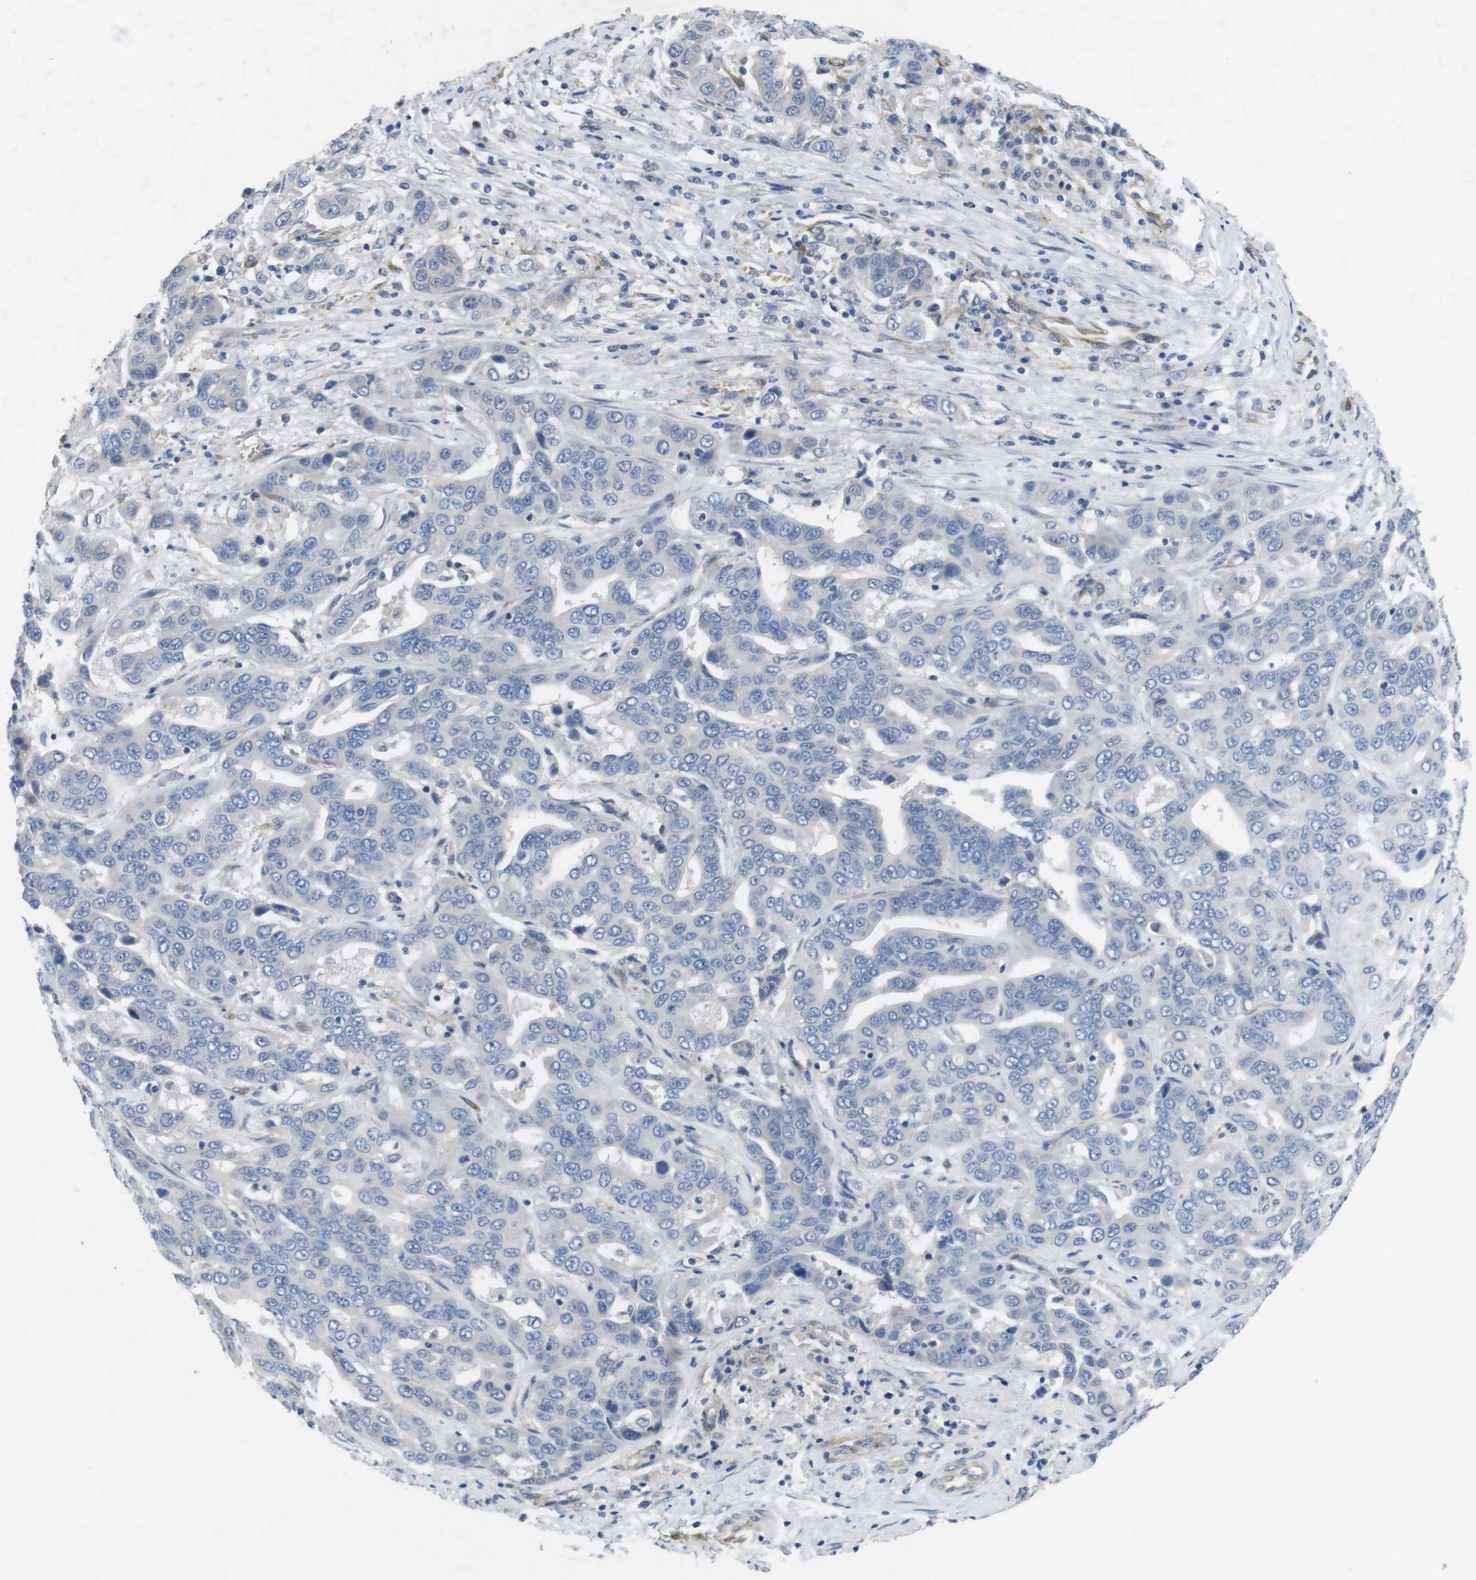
{"staining": {"intensity": "negative", "quantity": "none", "location": "none"}, "tissue": "liver cancer", "cell_type": "Tumor cells", "image_type": "cancer", "snomed": [{"axis": "morphology", "description": "Cholangiocarcinoma"}, {"axis": "topography", "description": "Liver"}], "caption": "A histopathology image of human liver cancer is negative for staining in tumor cells.", "gene": "DCLK1", "patient": {"sex": "female", "age": 52}}